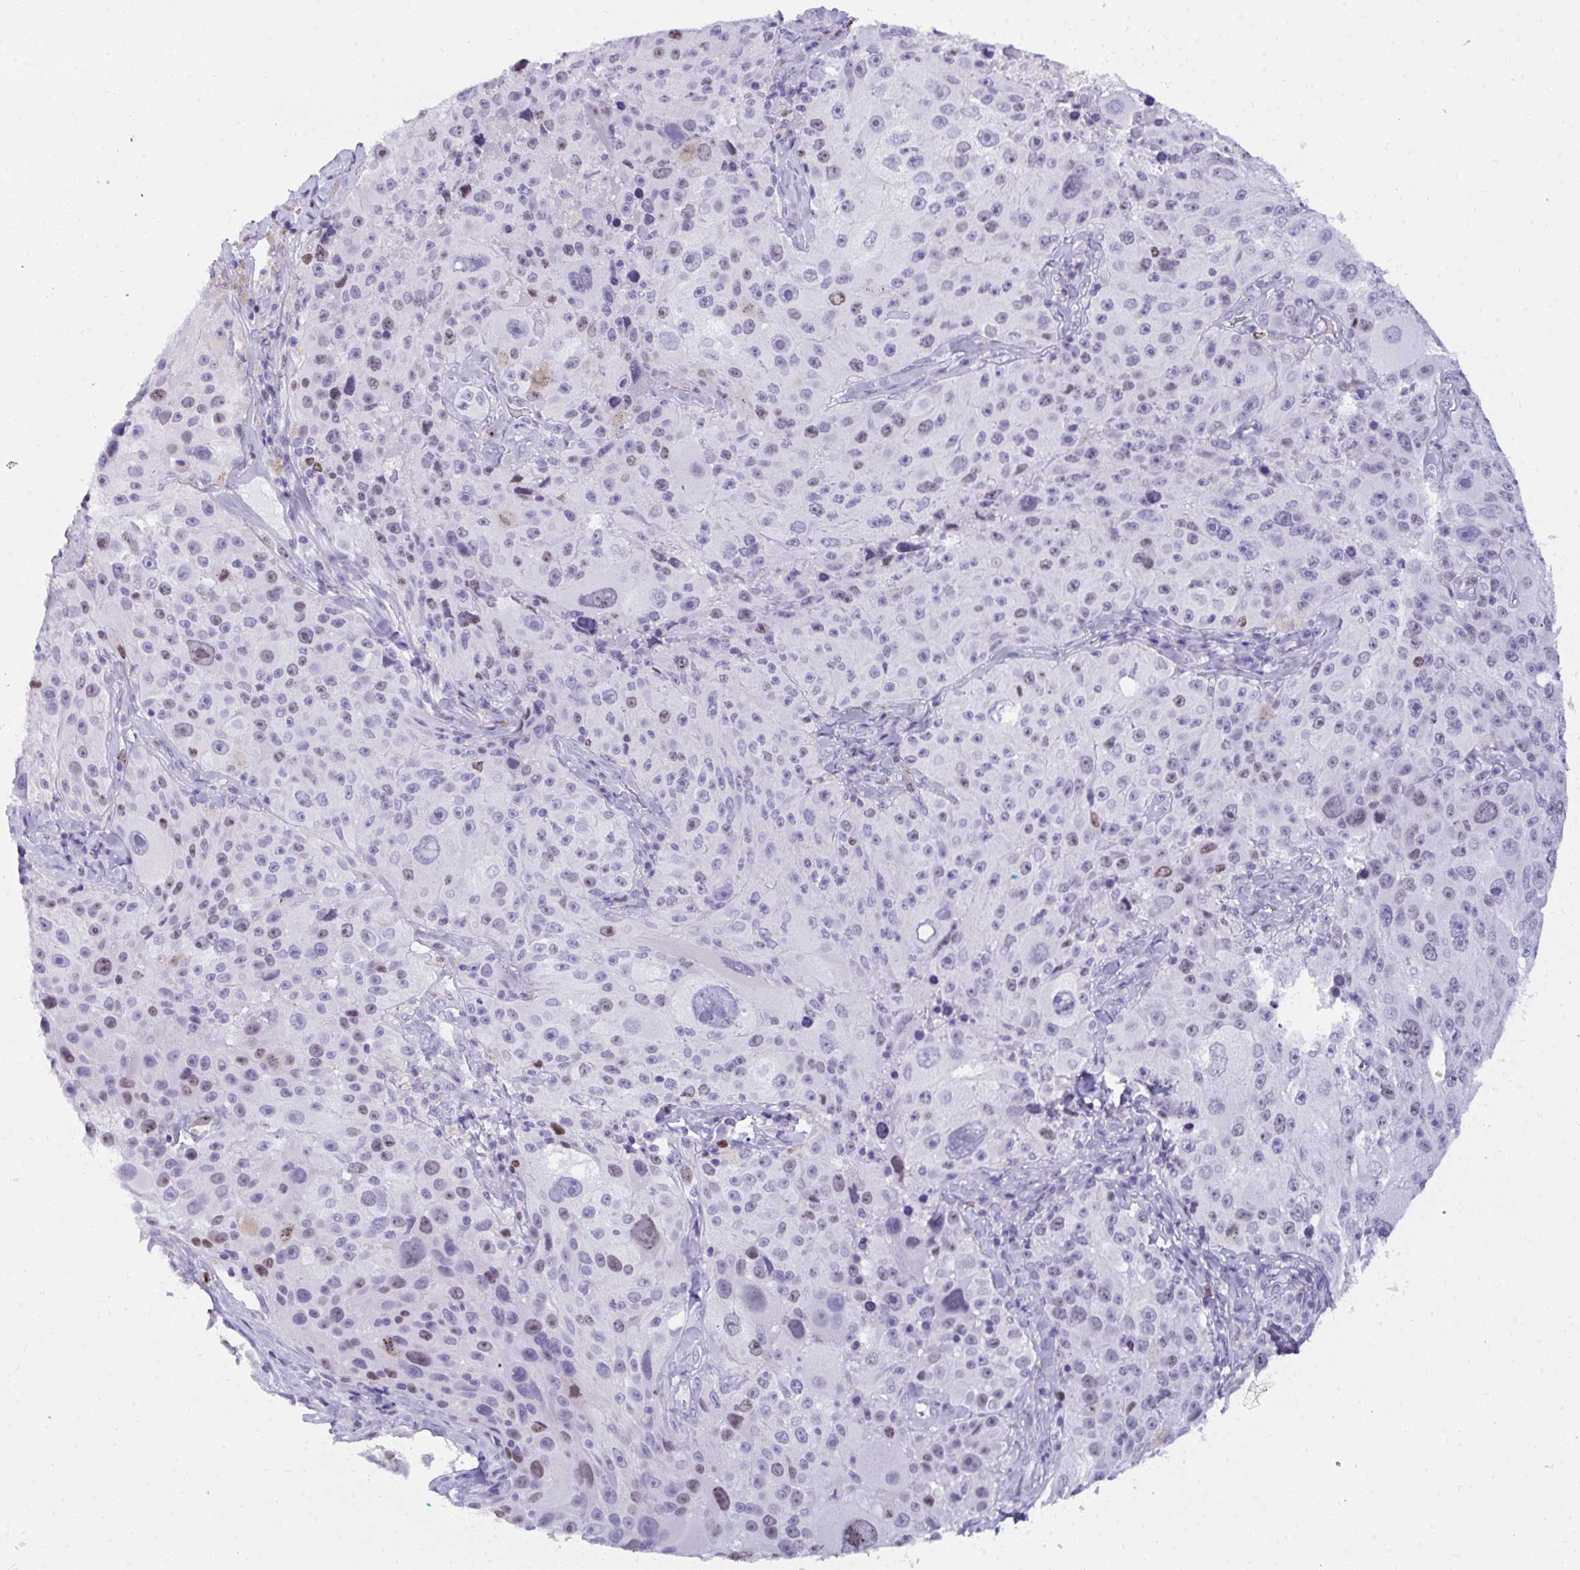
{"staining": {"intensity": "moderate", "quantity": "<25%", "location": "nuclear"}, "tissue": "melanoma", "cell_type": "Tumor cells", "image_type": "cancer", "snomed": [{"axis": "morphology", "description": "Malignant melanoma, Metastatic site"}, {"axis": "topography", "description": "Lymph node"}], "caption": "Melanoma was stained to show a protein in brown. There is low levels of moderate nuclear positivity in approximately <25% of tumor cells.", "gene": "SUZ12", "patient": {"sex": "male", "age": 62}}